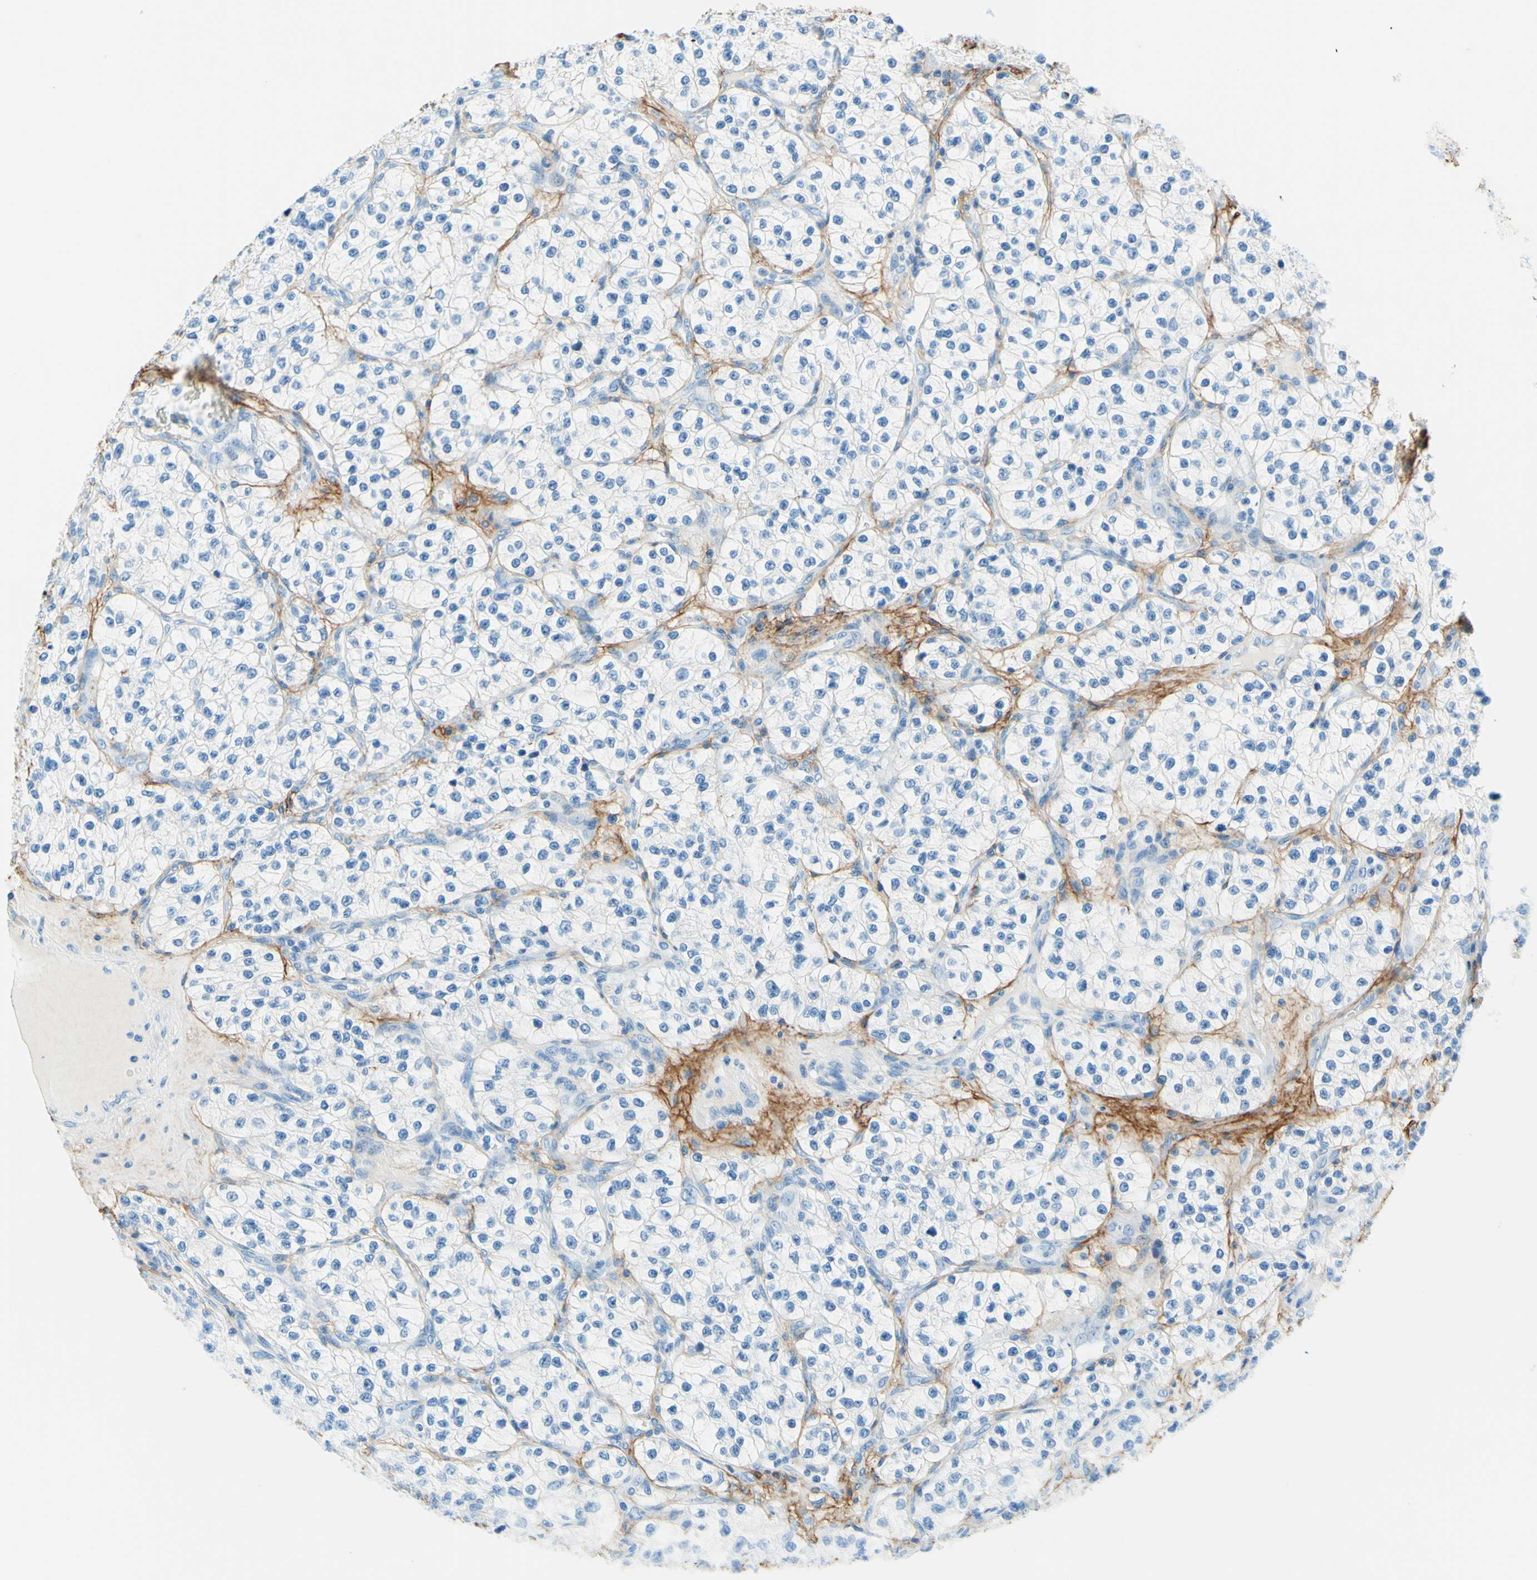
{"staining": {"intensity": "negative", "quantity": "none", "location": "none"}, "tissue": "renal cancer", "cell_type": "Tumor cells", "image_type": "cancer", "snomed": [{"axis": "morphology", "description": "Adenocarcinoma, NOS"}, {"axis": "topography", "description": "Kidney"}], "caption": "Immunohistochemical staining of renal cancer reveals no significant staining in tumor cells. (Stains: DAB immunohistochemistry with hematoxylin counter stain, Microscopy: brightfield microscopy at high magnification).", "gene": "MFAP5", "patient": {"sex": "female", "age": 57}}